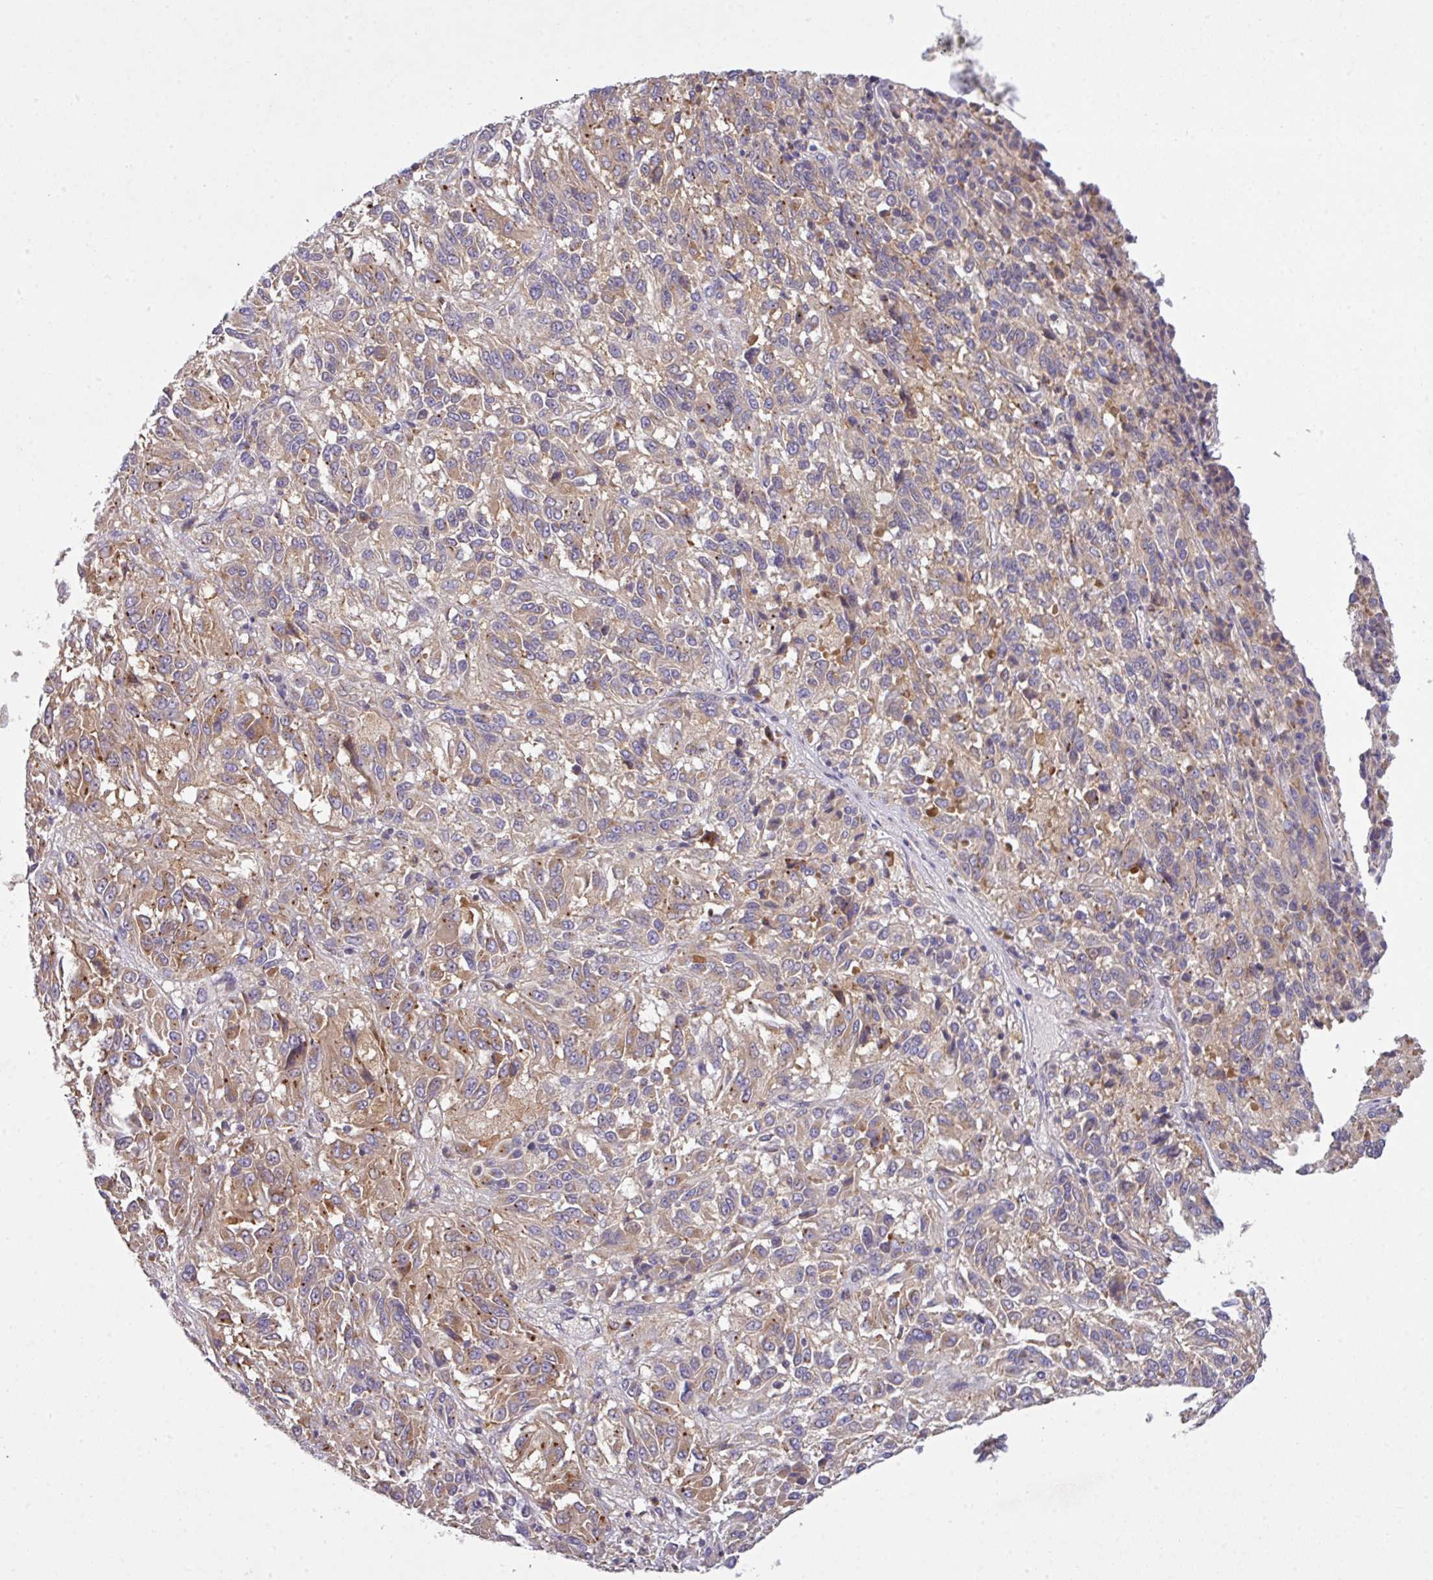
{"staining": {"intensity": "weak", "quantity": "25%-75%", "location": "cytoplasmic/membranous"}, "tissue": "melanoma", "cell_type": "Tumor cells", "image_type": "cancer", "snomed": [{"axis": "morphology", "description": "Malignant melanoma, Metastatic site"}, {"axis": "topography", "description": "Lung"}], "caption": "IHC (DAB (3,3'-diaminobenzidine)) staining of malignant melanoma (metastatic site) reveals weak cytoplasmic/membranous protein staining in approximately 25%-75% of tumor cells. The protein of interest is stained brown, and the nuclei are stained in blue (DAB (3,3'-diaminobenzidine) IHC with brightfield microscopy, high magnification).", "gene": "VTI1A", "patient": {"sex": "male", "age": 64}}